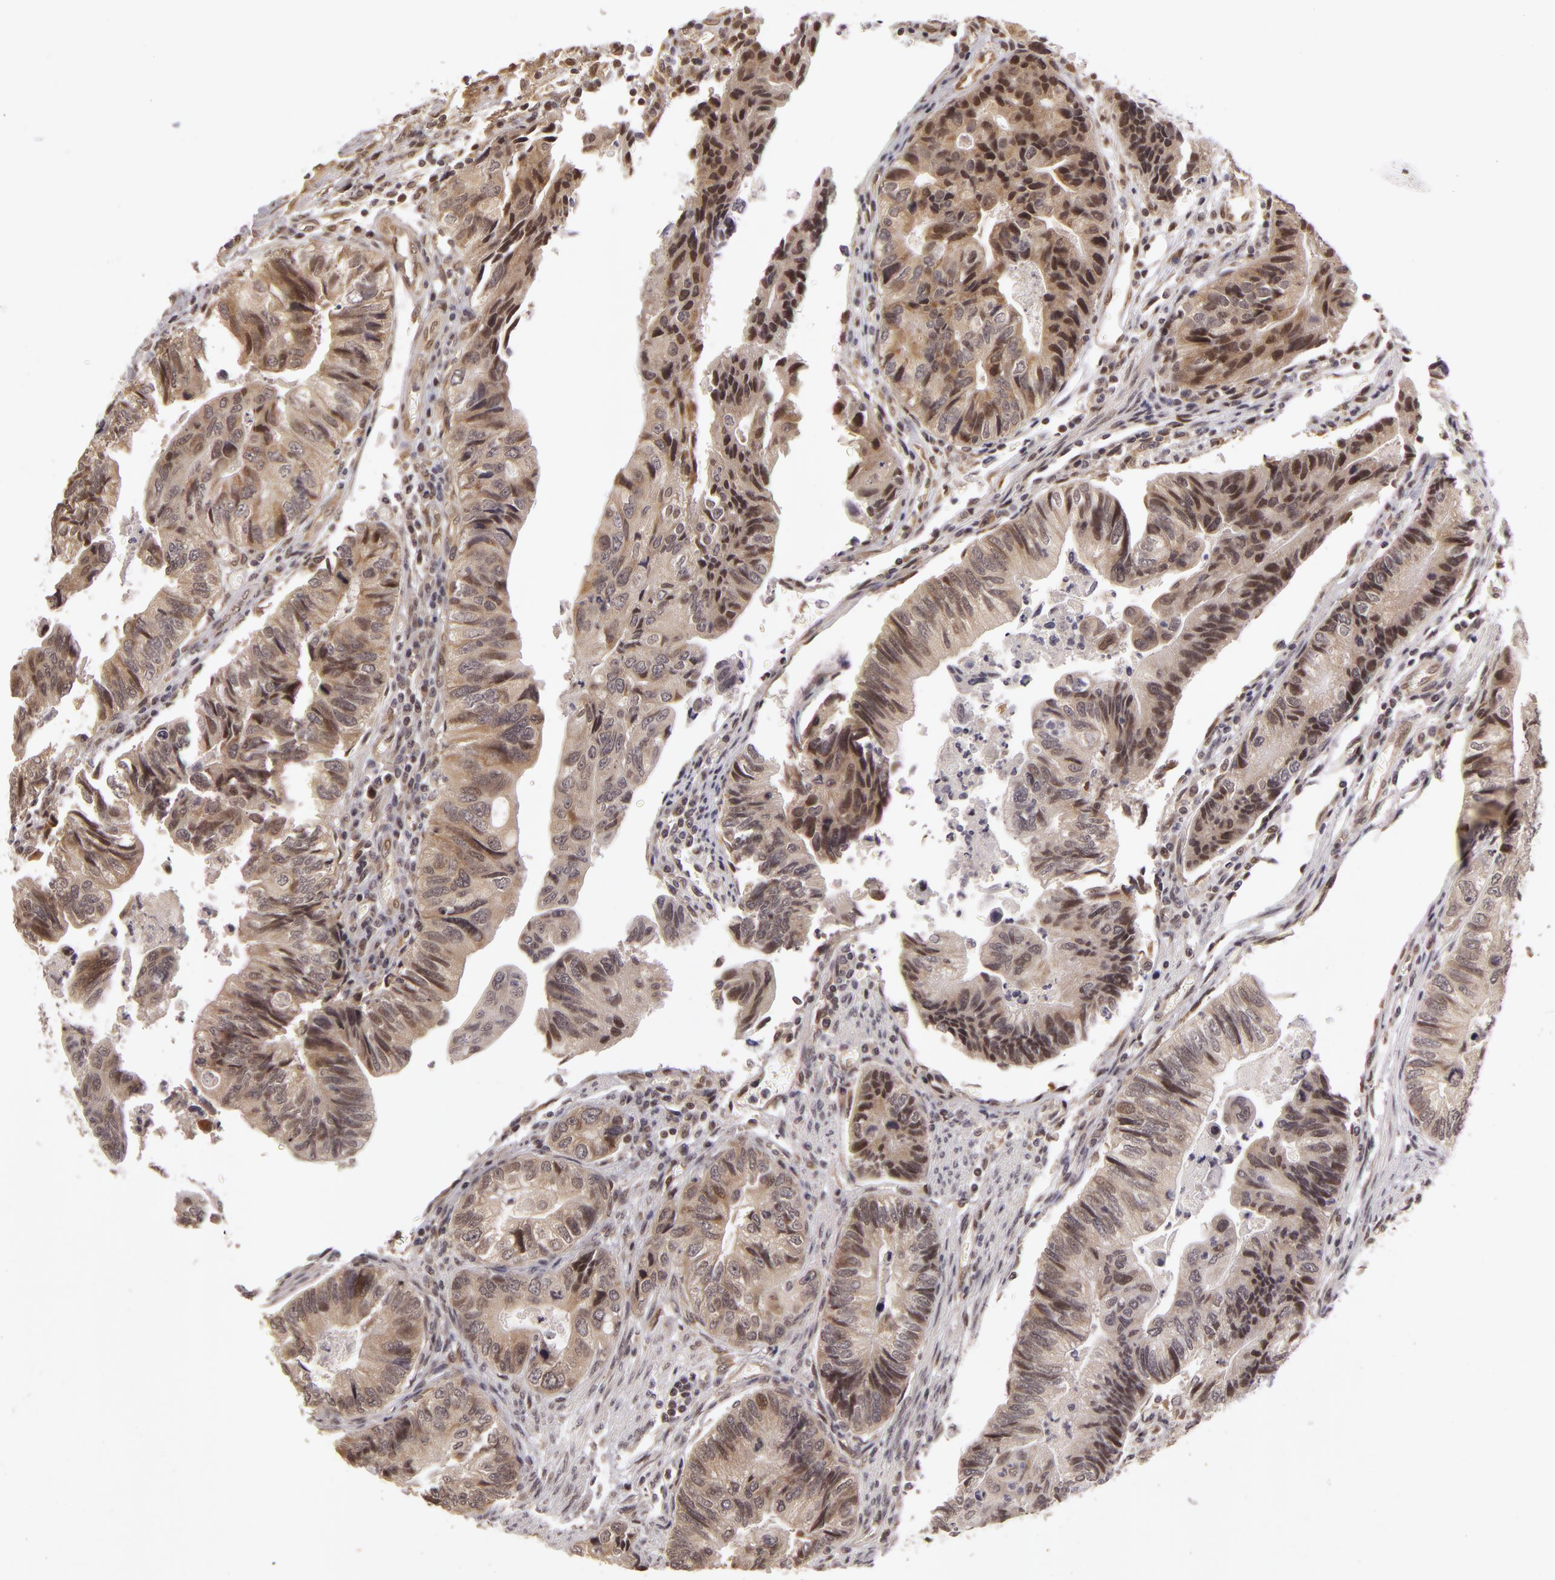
{"staining": {"intensity": "moderate", "quantity": ">75%", "location": "cytoplasmic/membranous,nuclear"}, "tissue": "colorectal cancer", "cell_type": "Tumor cells", "image_type": "cancer", "snomed": [{"axis": "morphology", "description": "Adenocarcinoma, NOS"}, {"axis": "topography", "description": "Colon"}], "caption": "Colorectal cancer (adenocarcinoma) stained with a brown dye demonstrates moderate cytoplasmic/membranous and nuclear positive expression in about >75% of tumor cells.", "gene": "ZNF133", "patient": {"sex": "female", "age": 11}}